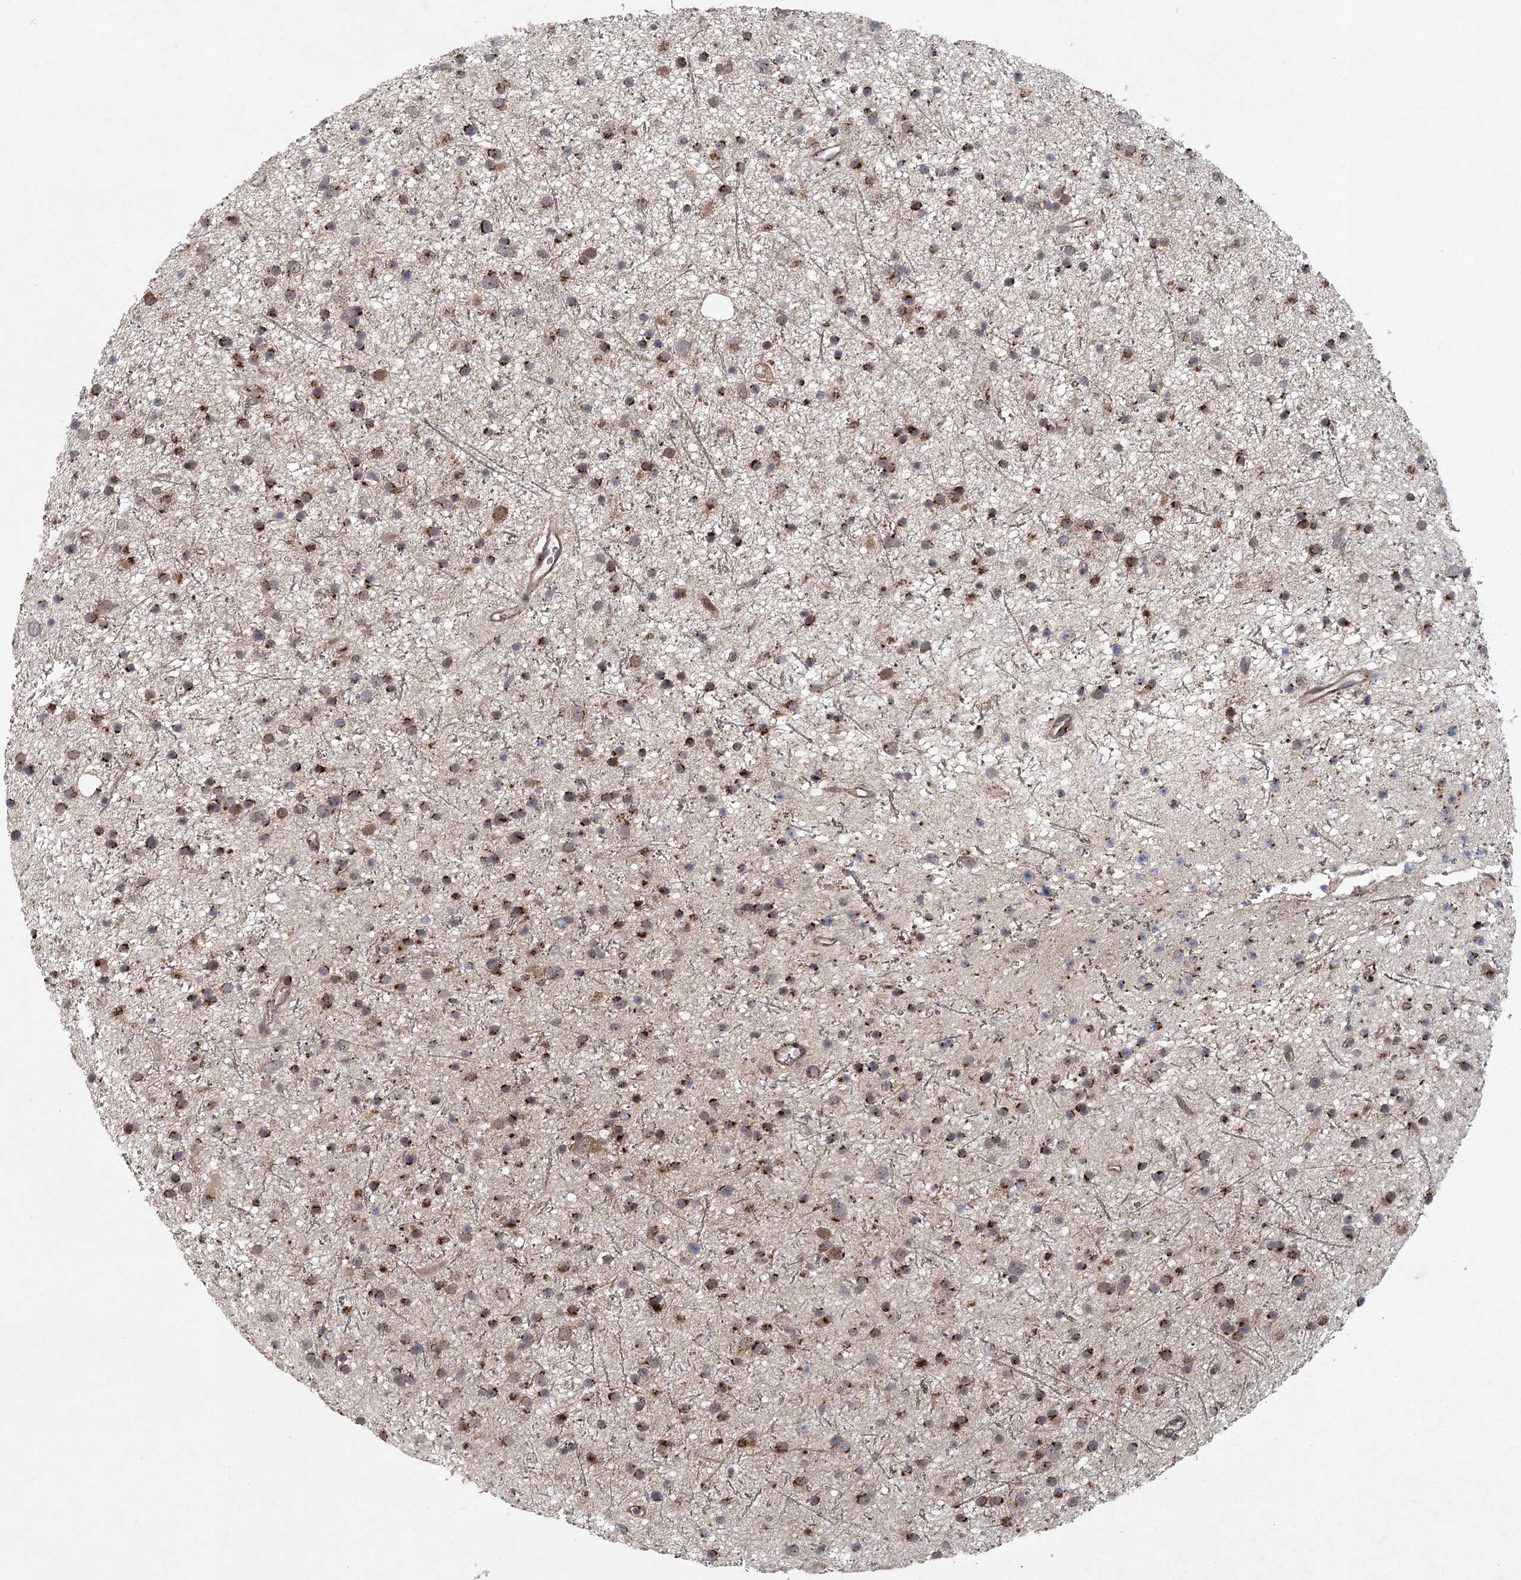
{"staining": {"intensity": "moderate", "quantity": "25%-75%", "location": "cytoplasmic/membranous"}, "tissue": "glioma", "cell_type": "Tumor cells", "image_type": "cancer", "snomed": [{"axis": "morphology", "description": "Glioma, malignant, Low grade"}, {"axis": "topography", "description": "Cerebral cortex"}], "caption": "This is a photomicrograph of IHC staining of glioma, which shows moderate positivity in the cytoplasmic/membranous of tumor cells.", "gene": "IFT46", "patient": {"sex": "female", "age": 39}}